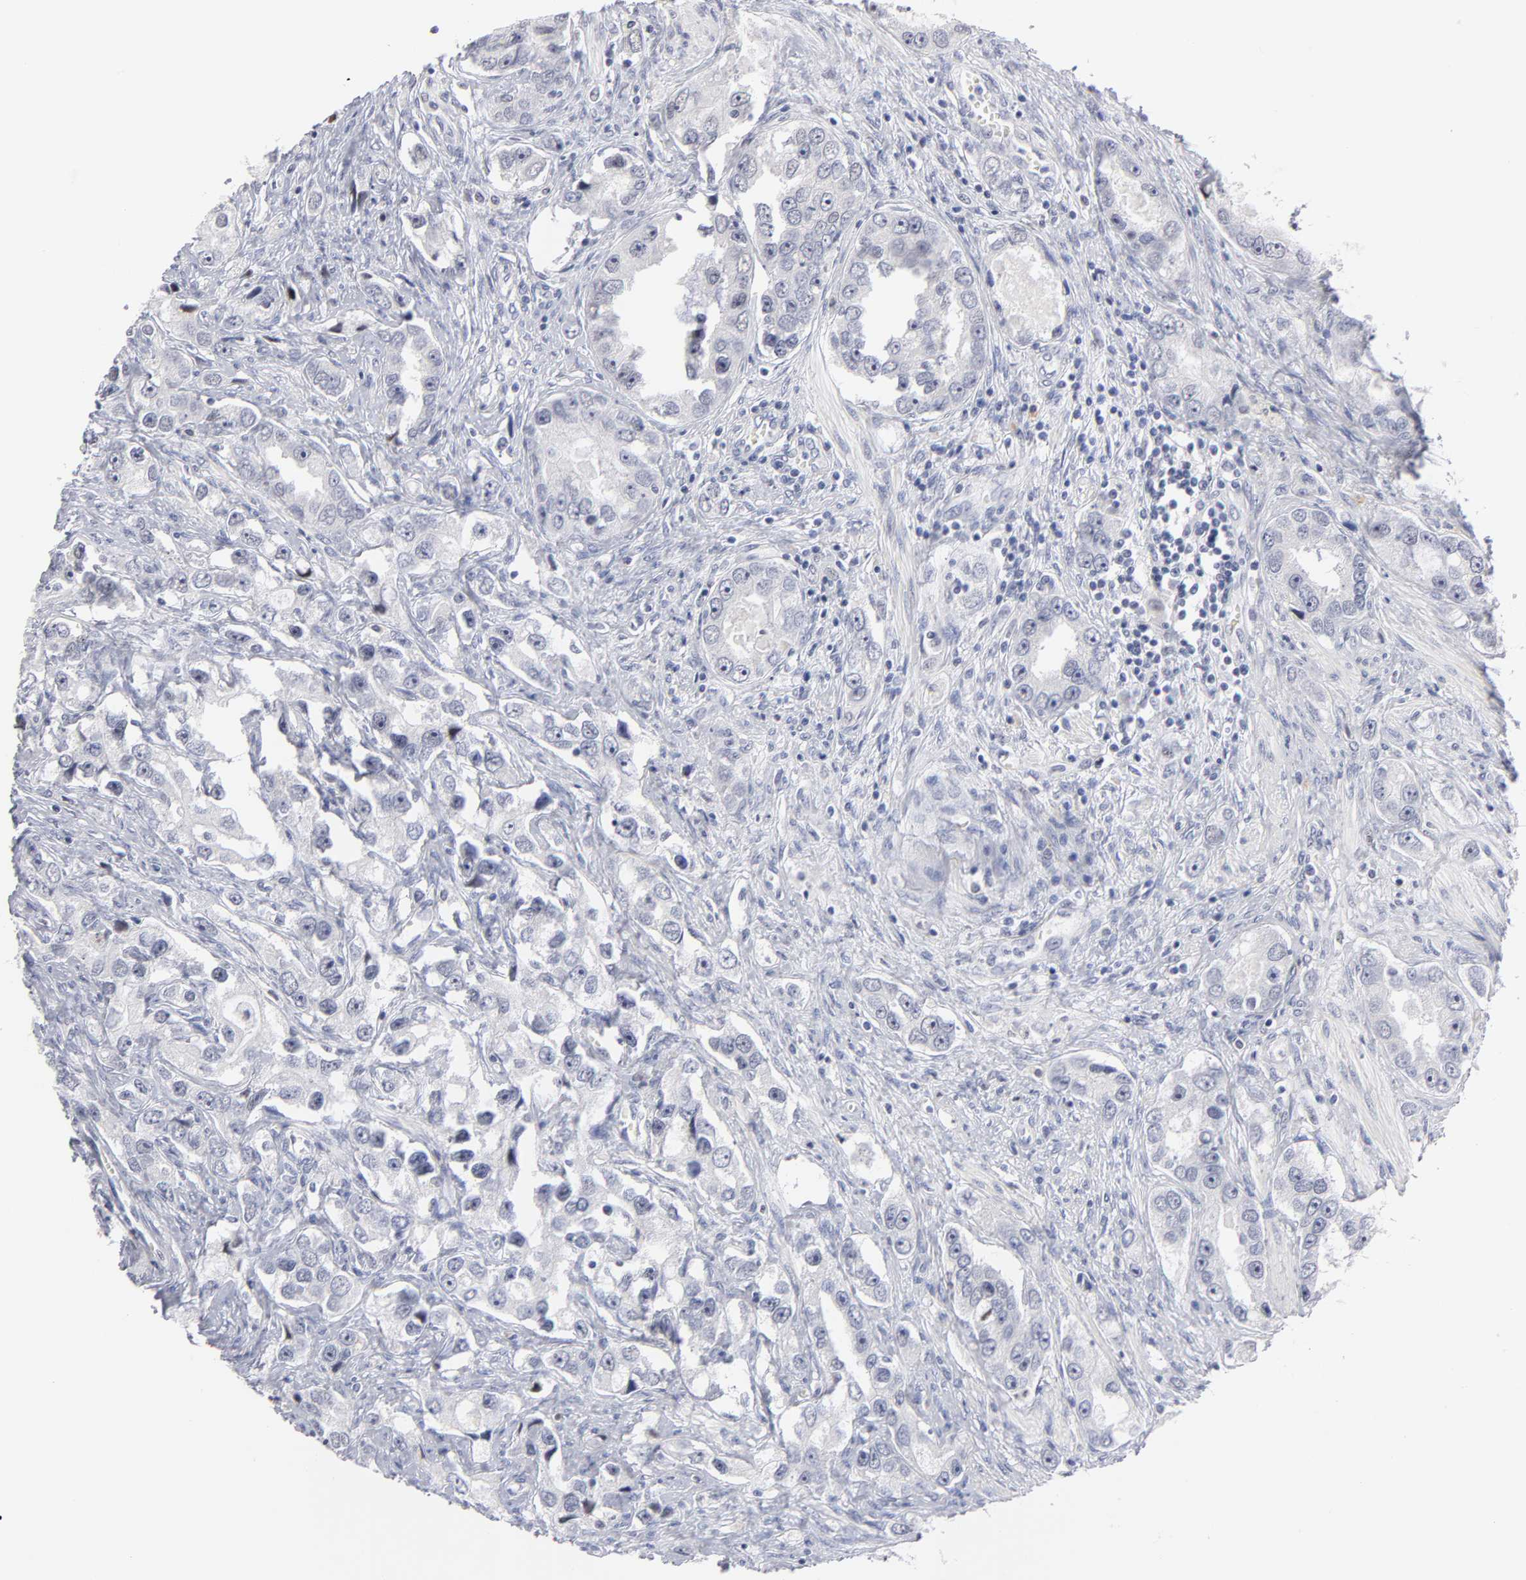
{"staining": {"intensity": "negative", "quantity": "none", "location": "none"}, "tissue": "prostate cancer", "cell_type": "Tumor cells", "image_type": "cancer", "snomed": [{"axis": "morphology", "description": "Adenocarcinoma, High grade"}, {"axis": "topography", "description": "Prostate"}], "caption": "Immunohistochemical staining of prostate adenocarcinoma (high-grade) shows no significant positivity in tumor cells.", "gene": "KHNYN", "patient": {"sex": "male", "age": 63}}